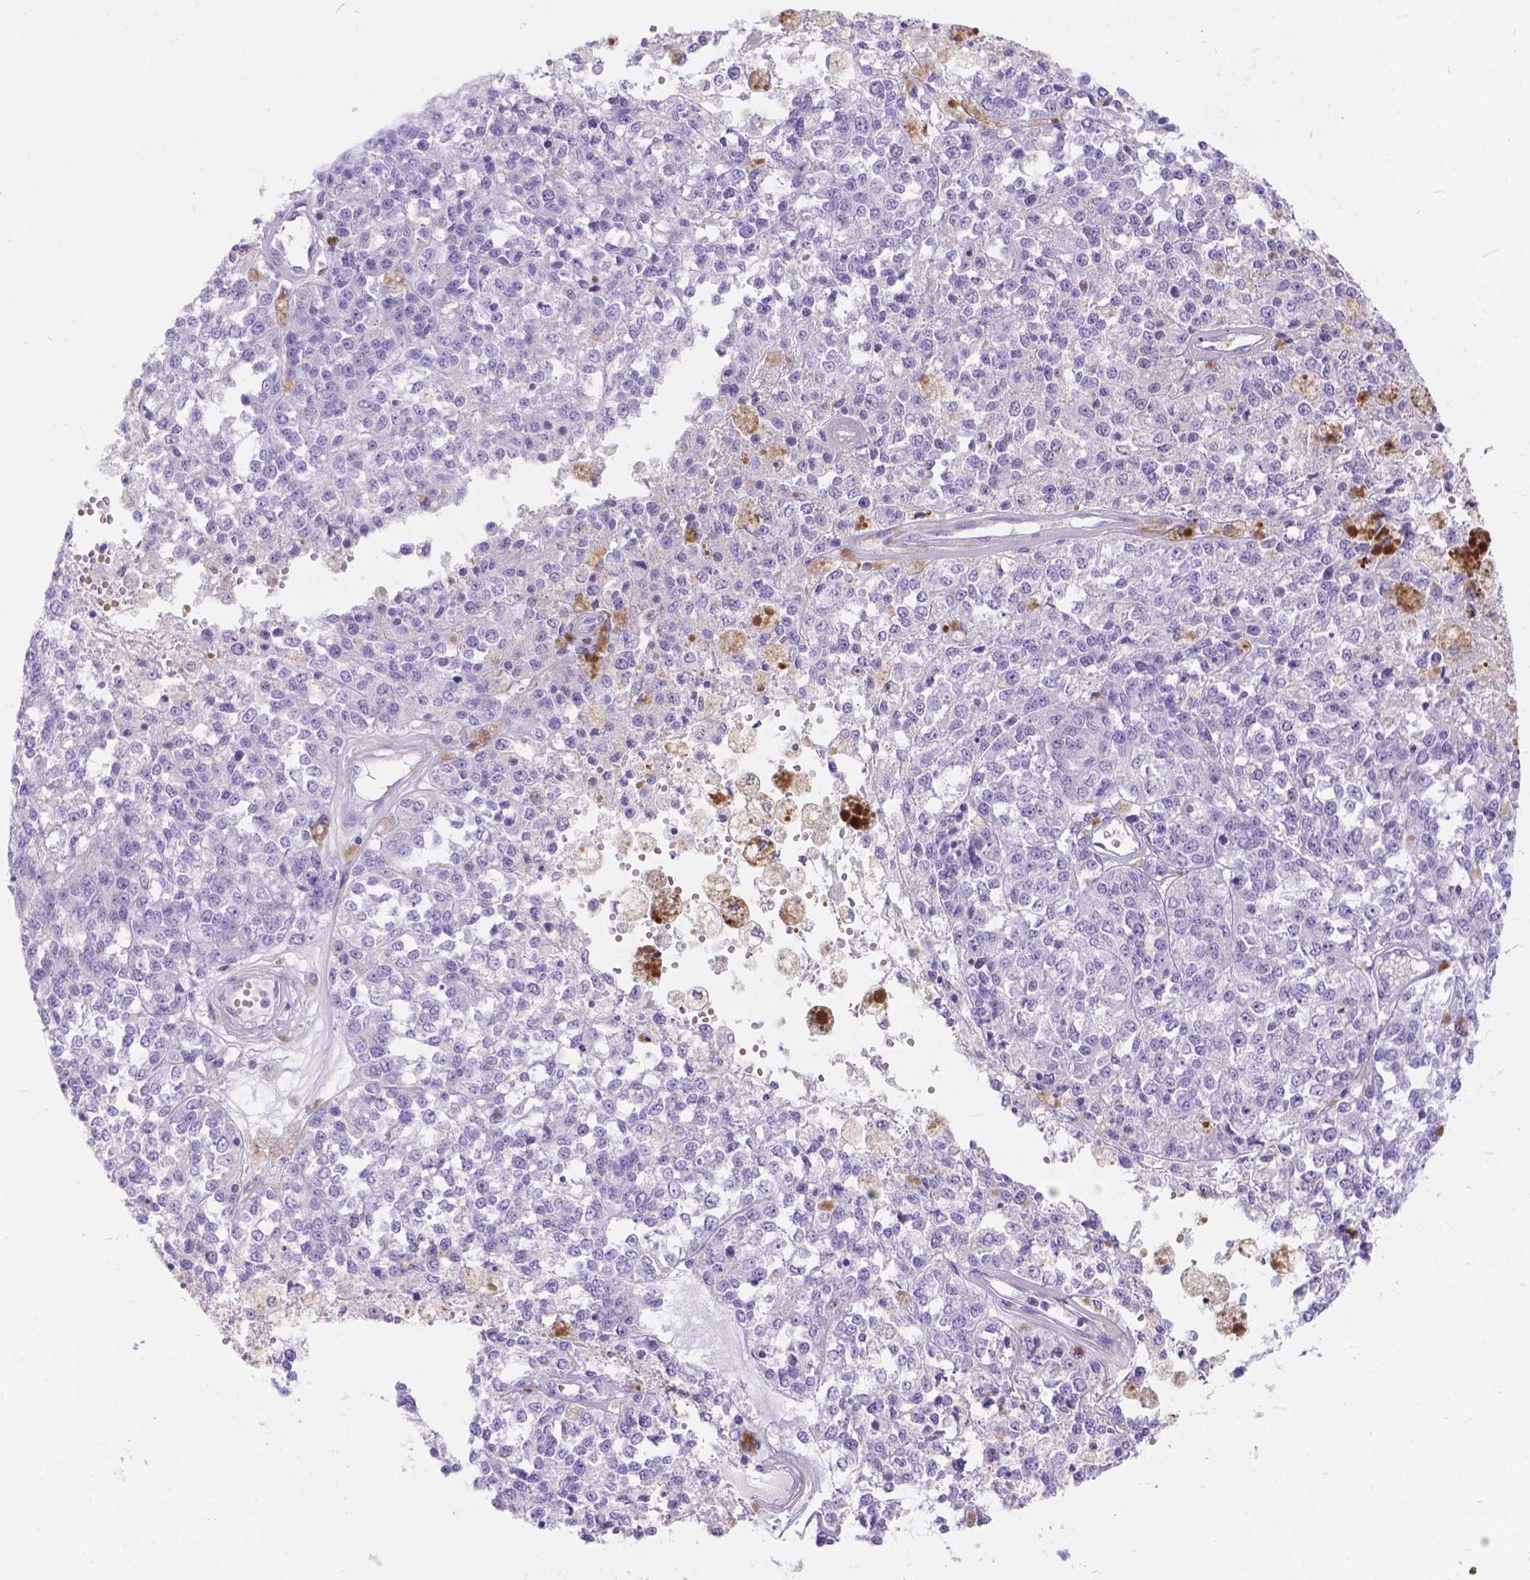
{"staining": {"intensity": "negative", "quantity": "none", "location": "none"}, "tissue": "melanoma", "cell_type": "Tumor cells", "image_type": "cancer", "snomed": [{"axis": "morphology", "description": "Malignant melanoma, Metastatic site"}, {"axis": "topography", "description": "Lymph node"}], "caption": "There is no significant expression in tumor cells of malignant melanoma (metastatic site). (Brightfield microscopy of DAB (3,3'-diaminobenzidine) immunohistochemistry (IHC) at high magnification).", "gene": "KLHL10", "patient": {"sex": "female", "age": 64}}